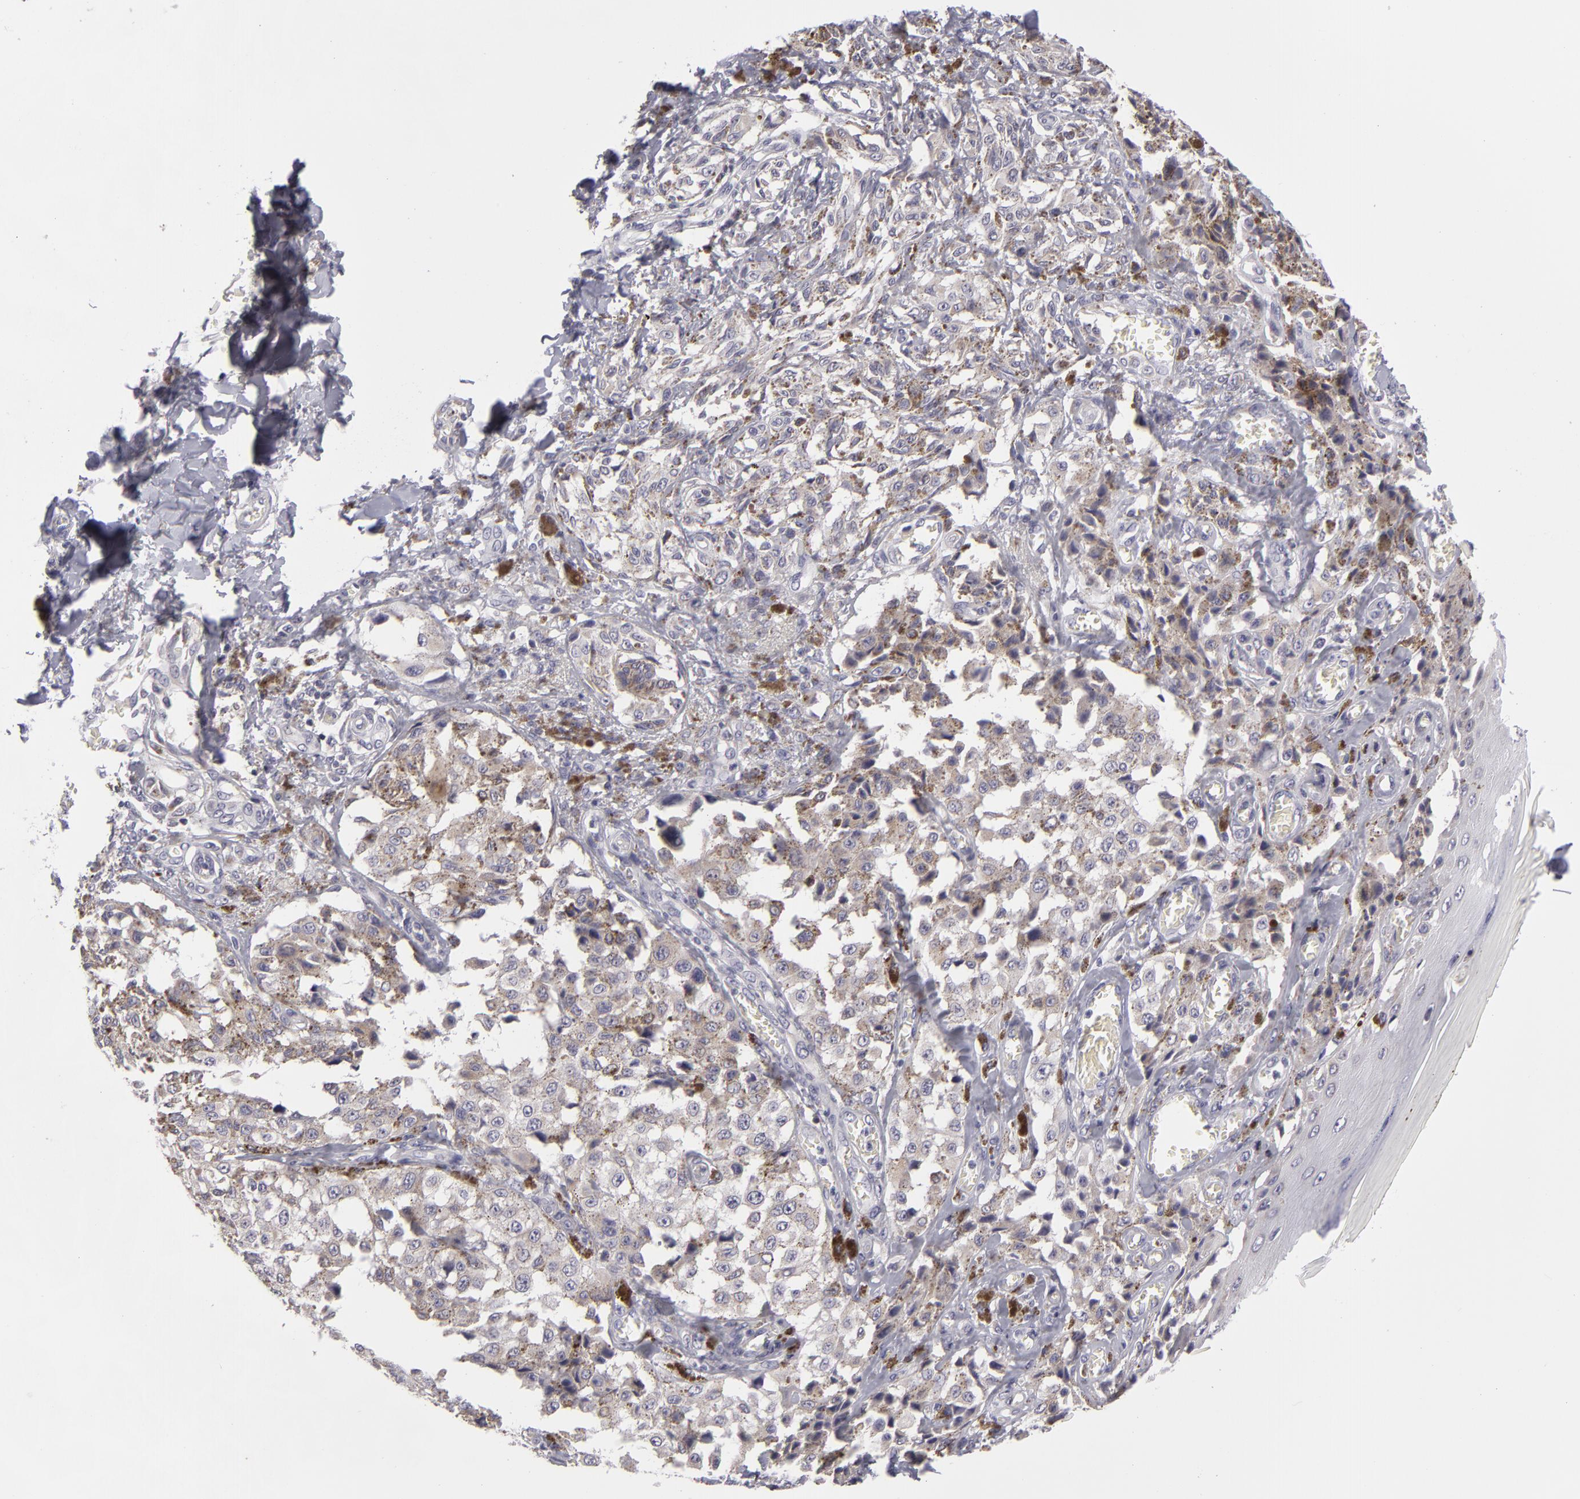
{"staining": {"intensity": "weak", "quantity": ">75%", "location": "cytoplasmic/membranous"}, "tissue": "melanoma", "cell_type": "Tumor cells", "image_type": "cancer", "snomed": [{"axis": "morphology", "description": "Malignant melanoma, NOS"}, {"axis": "topography", "description": "Skin"}], "caption": "A micrograph of melanoma stained for a protein demonstrates weak cytoplasmic/membranous brown staining in tumor cells. (Stains: DAB in brown, nuclei in blue, Microscopy: brightfield microscopy at high magnification).", "gene": "ATP2B3", "patient": {"sex": "female", "age": 82}}